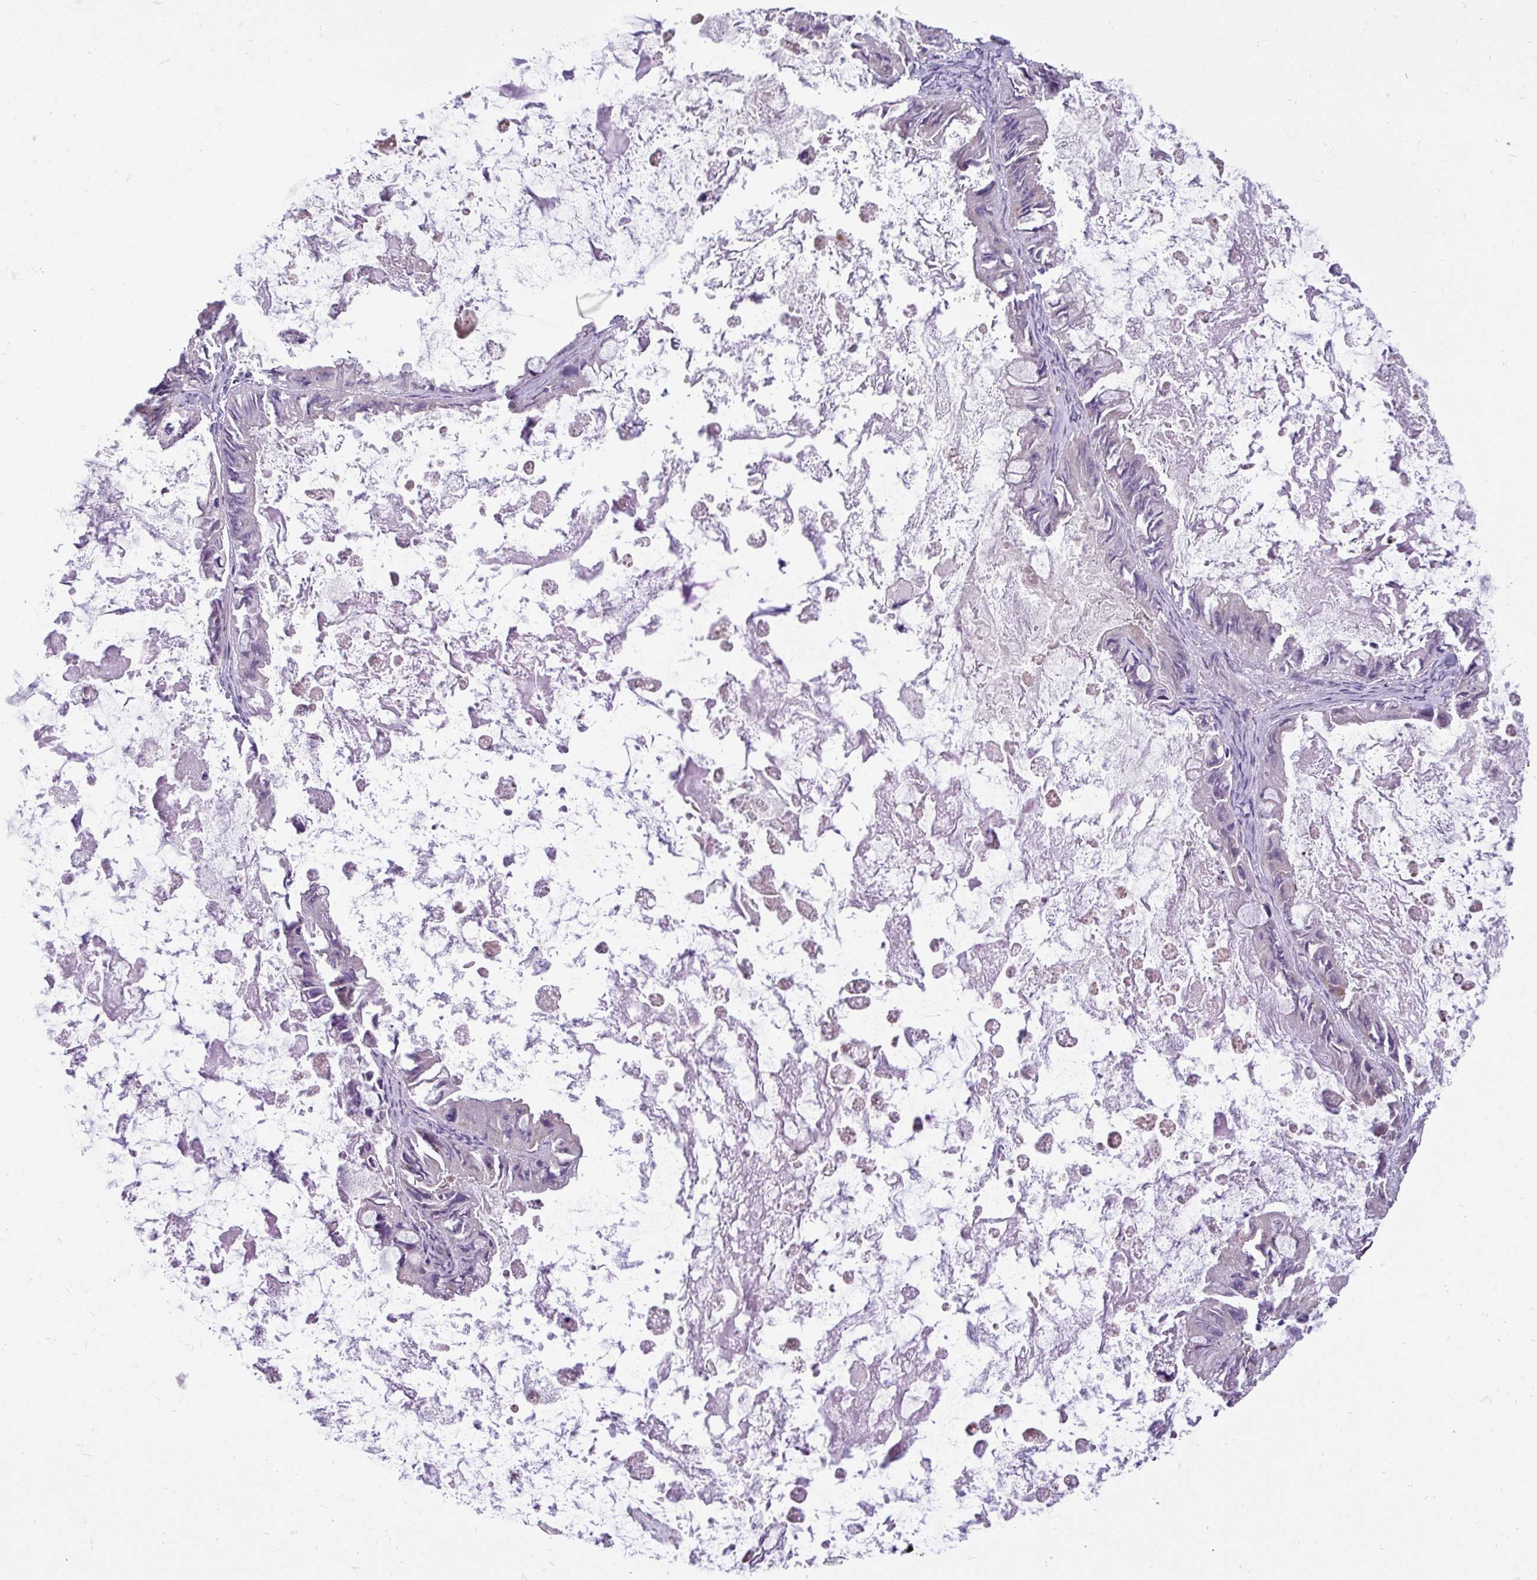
{"staining": {"intensity": "weak", "quantity": "<25%", "location": "cytoplasmic/membranous"}, "tissue": "ovarian cancer", "cell_type": "Tumor cells", "image_type": "cancer", "snomed": [{"axis": "morphology", "description": "Cystadenocarcinoma, mucinous, NOS"}, {"axis": "topography", "description": "Ovary"}], "caption": "Ovarian mucinous cystadenocarcinoma was stained to show a protein in brown. There is no significant staining in tumor cells.", "gene": "CAMK2B", "patient": {"sex": "female", "age": 61}}